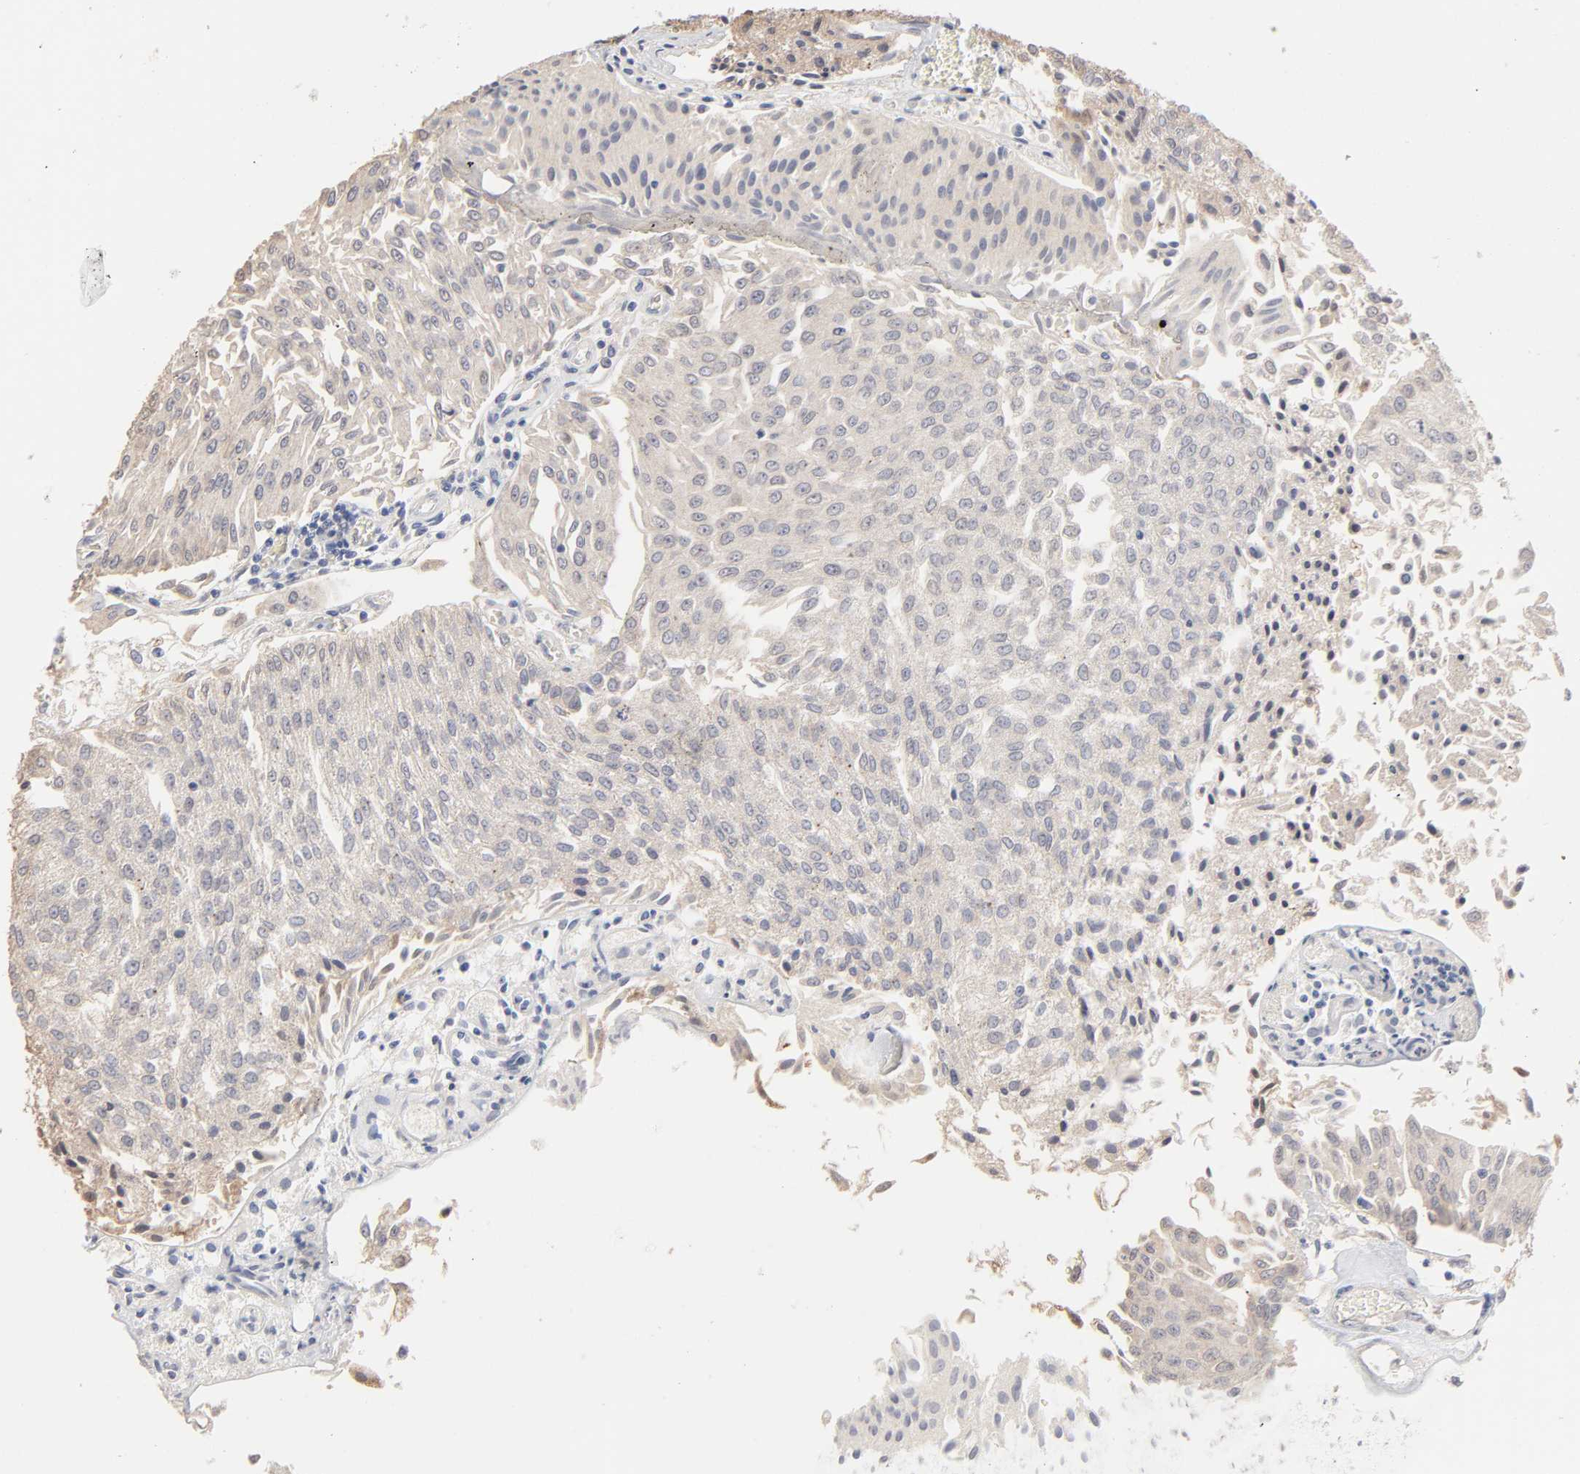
{"staining": {"intensity": "weak", "quantity": ">75%", "location": "cytoplasmic/membranous"}, "tissue": "urothelial cancer", "cell_type": "Tumor cells", "image_type": "cancer", "snomed": [{"axis": "morphology", "description": "Urothelial carcinoma, Low grade"}, {"axis": "topography", "description": "Urinary bladder"}], "caption": "Tumor cells reveal weak cytoplasmic/membranous staining in approximately >75% of cells in urothelial cancer. (DAB (3,3'-diaminobenzidine) IHC, brown staining for protein, blue staining for nuclei).", "gene": "DNAL4", "patient": {"sex": "male", "age": 86}}